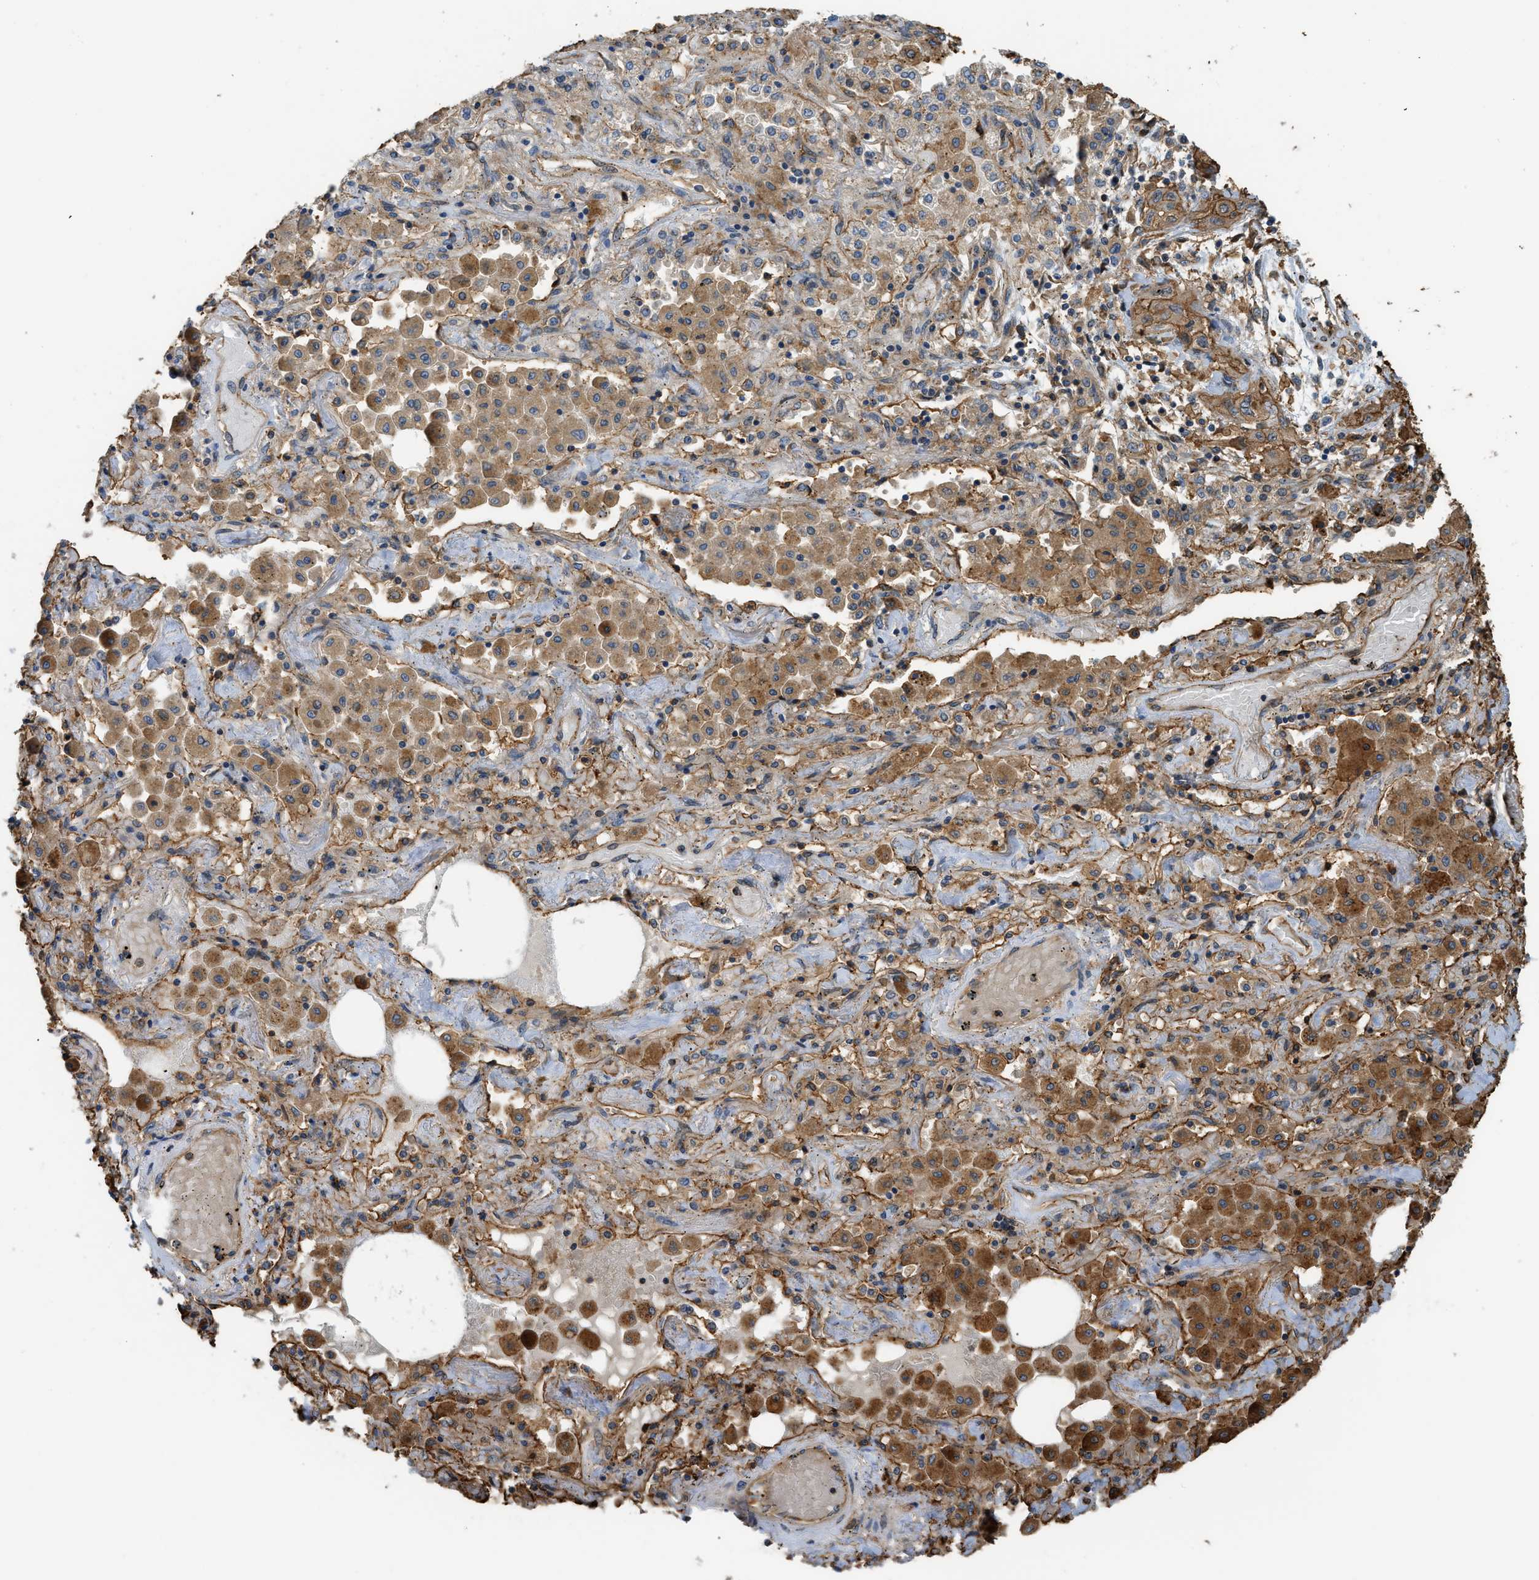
{"staining": {"intensity": "moderate", "quantity": ">75%", "location": "cytoplasmic/membranous"}, "tissue": "lung cancer", "cell_type": "Tumor cells", "image_type": "cancer", "snomed": [{"axis": "morphology", "description": "Squamous cell carcinoma, NOS"}, {"axis": "topography", "description": "Lung"}], "caption": "Brown immunohistochemical staining in human lung cancer demonstrates moderate cytoplasmic/membranous expression in about >75% of tumor cells.", "gene": "DDHD2", "patient": {"sex": "female", "age": 47}}